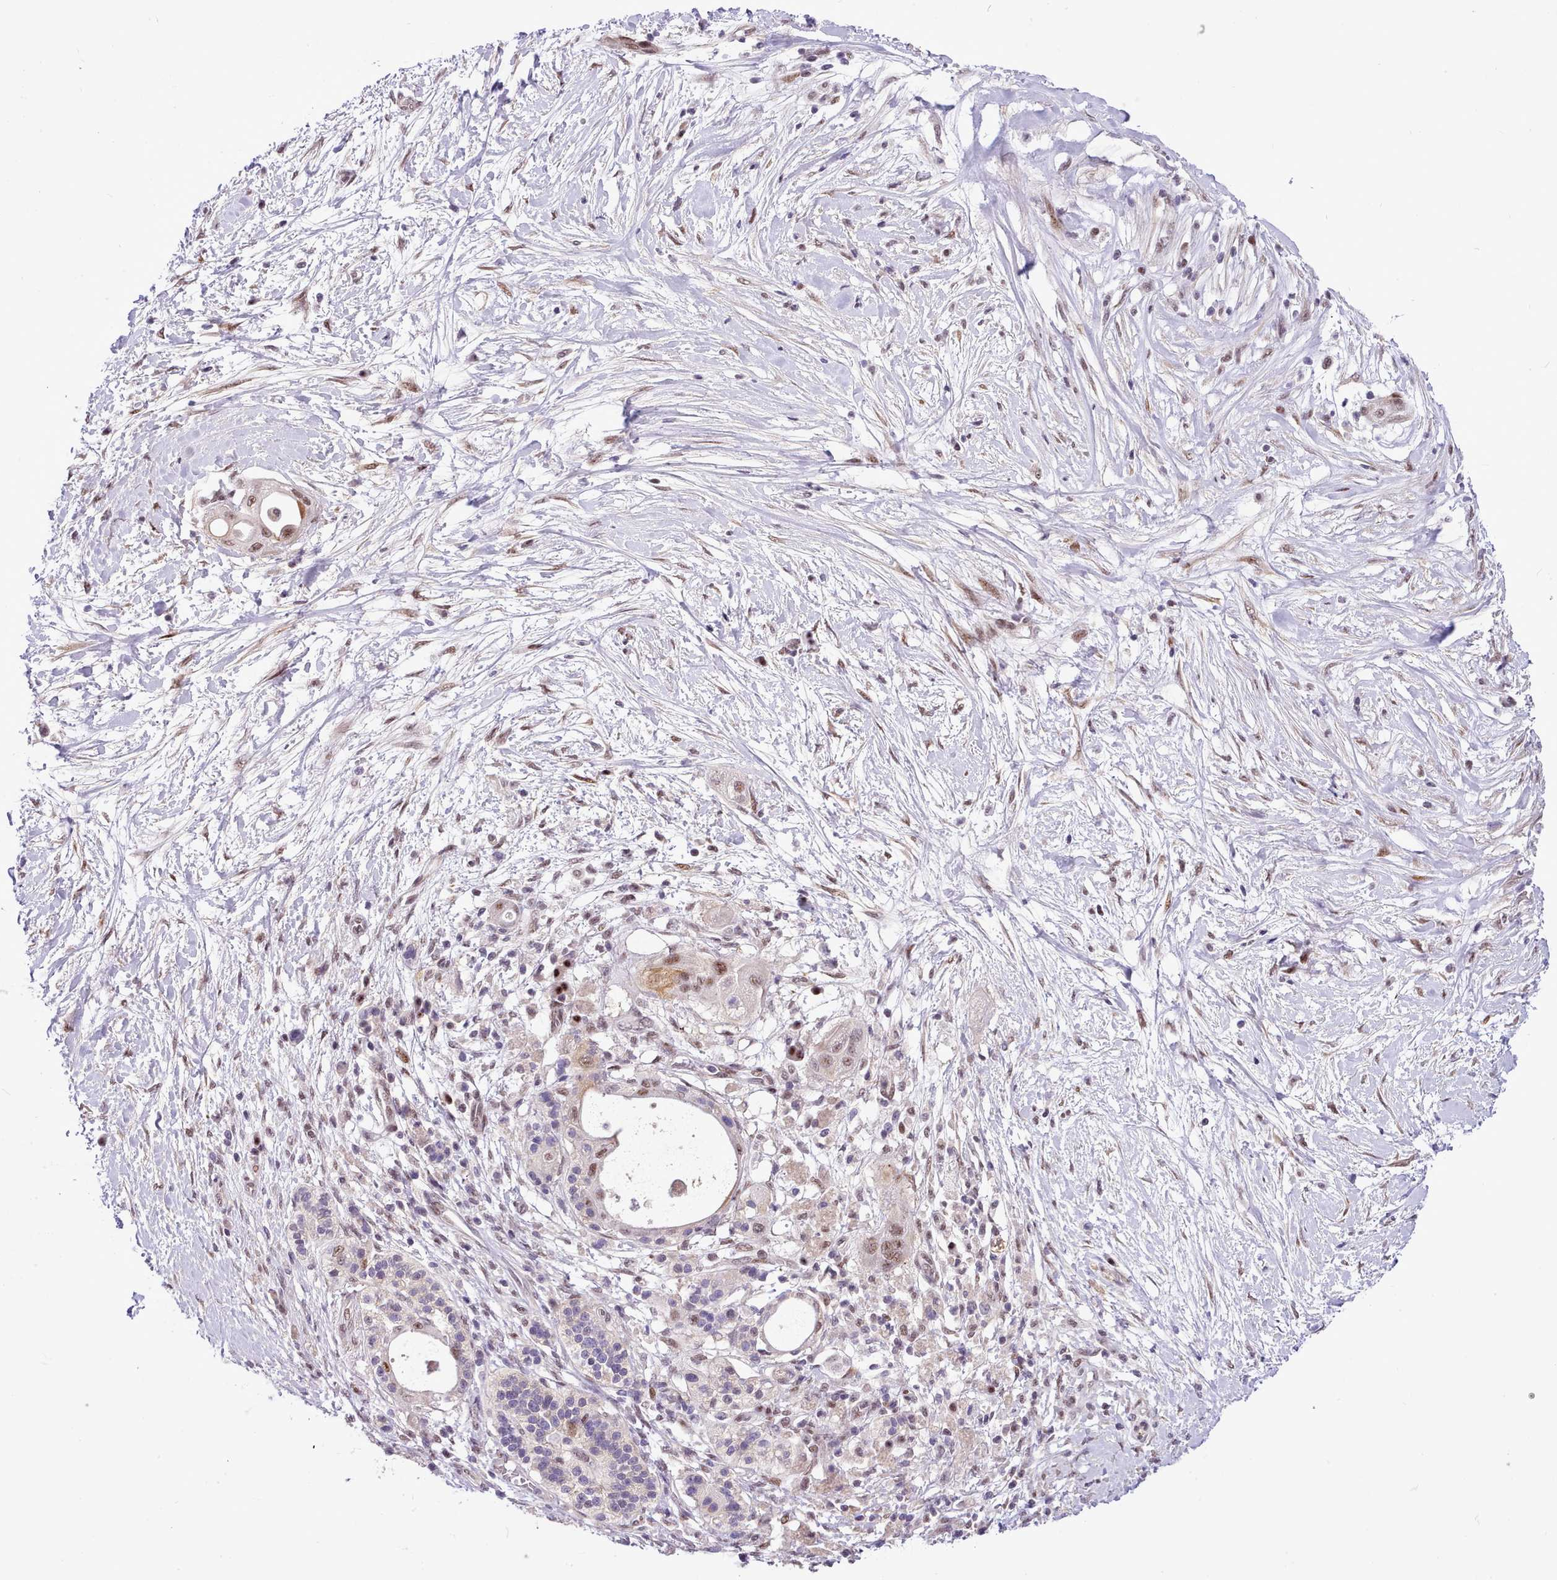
{"staining": {"intensity": "moderate", "quantity": "25%-75%", "location": "nuclear"}, "tissue": "pancreatic cancer", "cell_type": "Tumor cells", "image_type": "cancer", "snomed": [{"axis": "morphology", "description": "Adenocarcinoma, NOS"}, {"axis": "topography", "description": "Pancreas"}], "caption": "DAB (3,3'-diaminobenzidine) immunohistochemical staining of human pancreatic cancer (adenocarcinoma) demonstrates moderate nuclear protein positivity in approximately 25%-75% of tumor cells.", "gene": "HOXB7", "patient": {"sex": "male", "age": 68}}